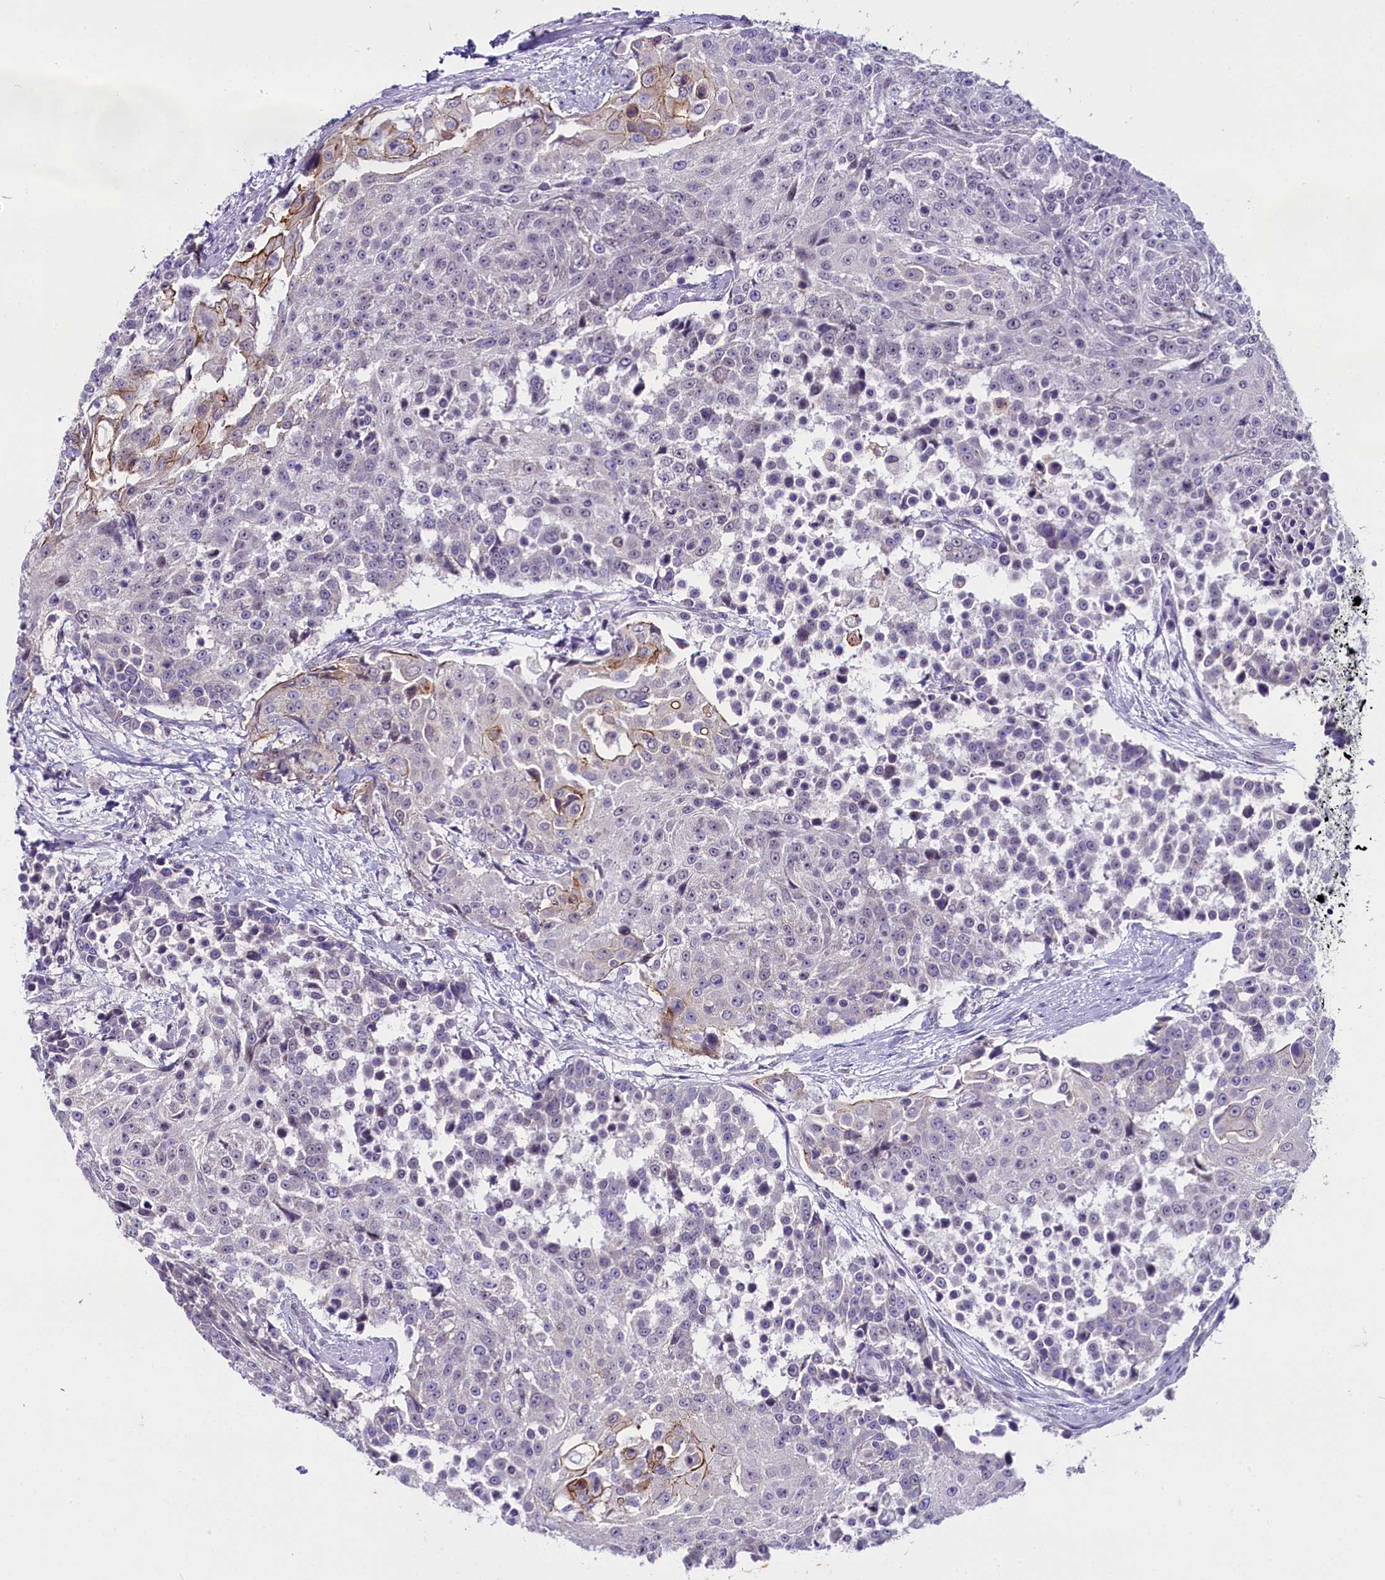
{"staining": {"intensity": "moderate", "quantity": "<25%", "location": "cytoplasmic/membranous"}, "tissue": "urothelial cancer", "cell_type": "Tumor cells", "image_type": "cancer", "snomed": [{"axis": "morphology", "description": "Urothelial carcinoma, High grade"}, {"axis": "topography", "description": "Urinary bladder"}], "caption": "An IHC histopathology image of tumor tissue is shown. Protein staining in brown shows moderate cytoplasmic/membranous positivity in urothelial cancer within tumor cells. (brown staining indicates protein expression, while blue staining denotes nuclei).", "gene": "OSGEP", "patient": {"sex": "female", "age": 63}}